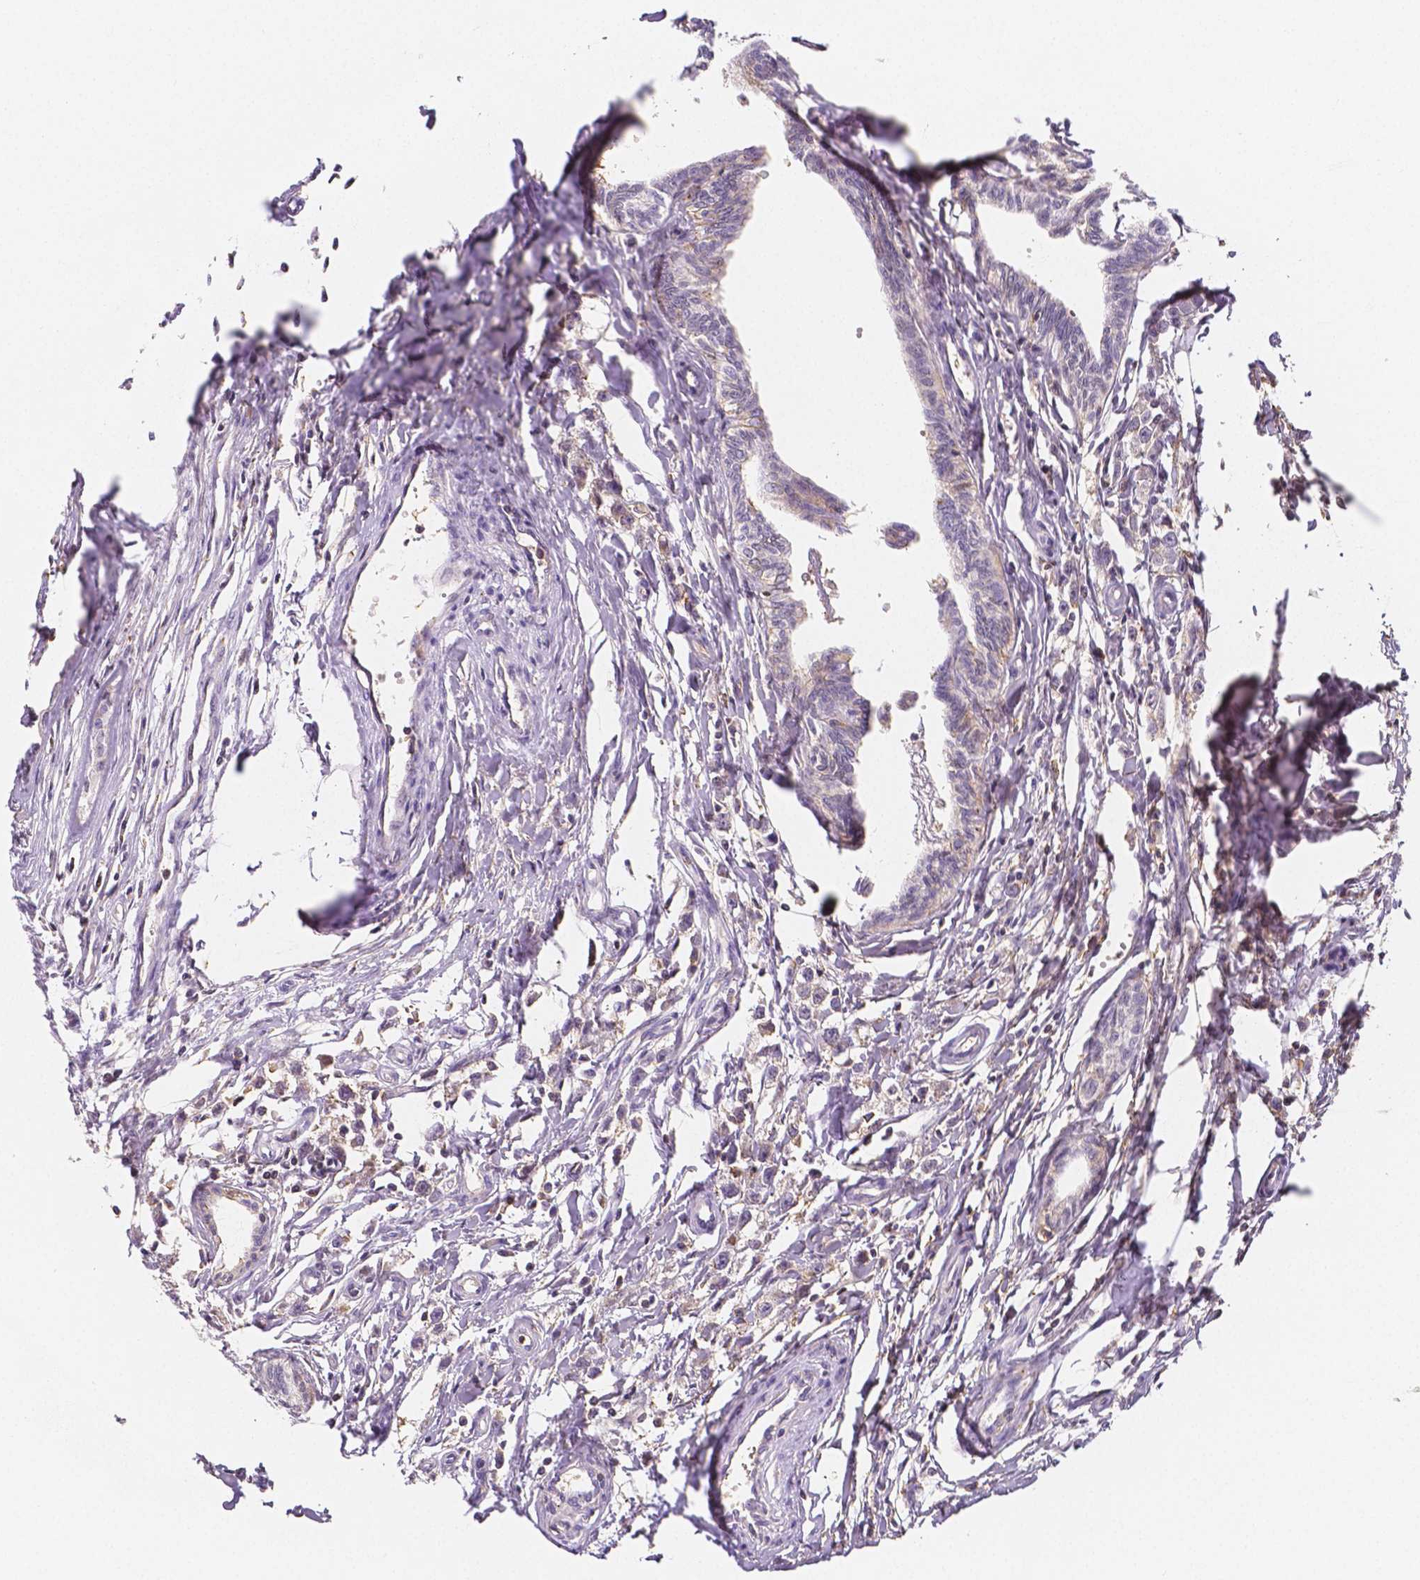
{"staining": {"intensity": "negative", "quantity": "none", "location": "none"}, "tissue": "testis cancer", "cell_type": "Tumor cells", "image_type": "cancer", "snomed": [{"axis": "morphology", "description": "Carcinoma, Embryonal, NOS"}, {"axis": "morphology", "description": "Teratoma, malignant, NOS"}, {"axis": "topography", "description": "Testis"}], "caption": "High power microscopy image of an immunohistochemistry histopathology image of testis cancer (malignant teratoma), revealing no significant staining in tumor cells.", "gene": "GABRD", "patient": {"sex": "male", "age": 24}}